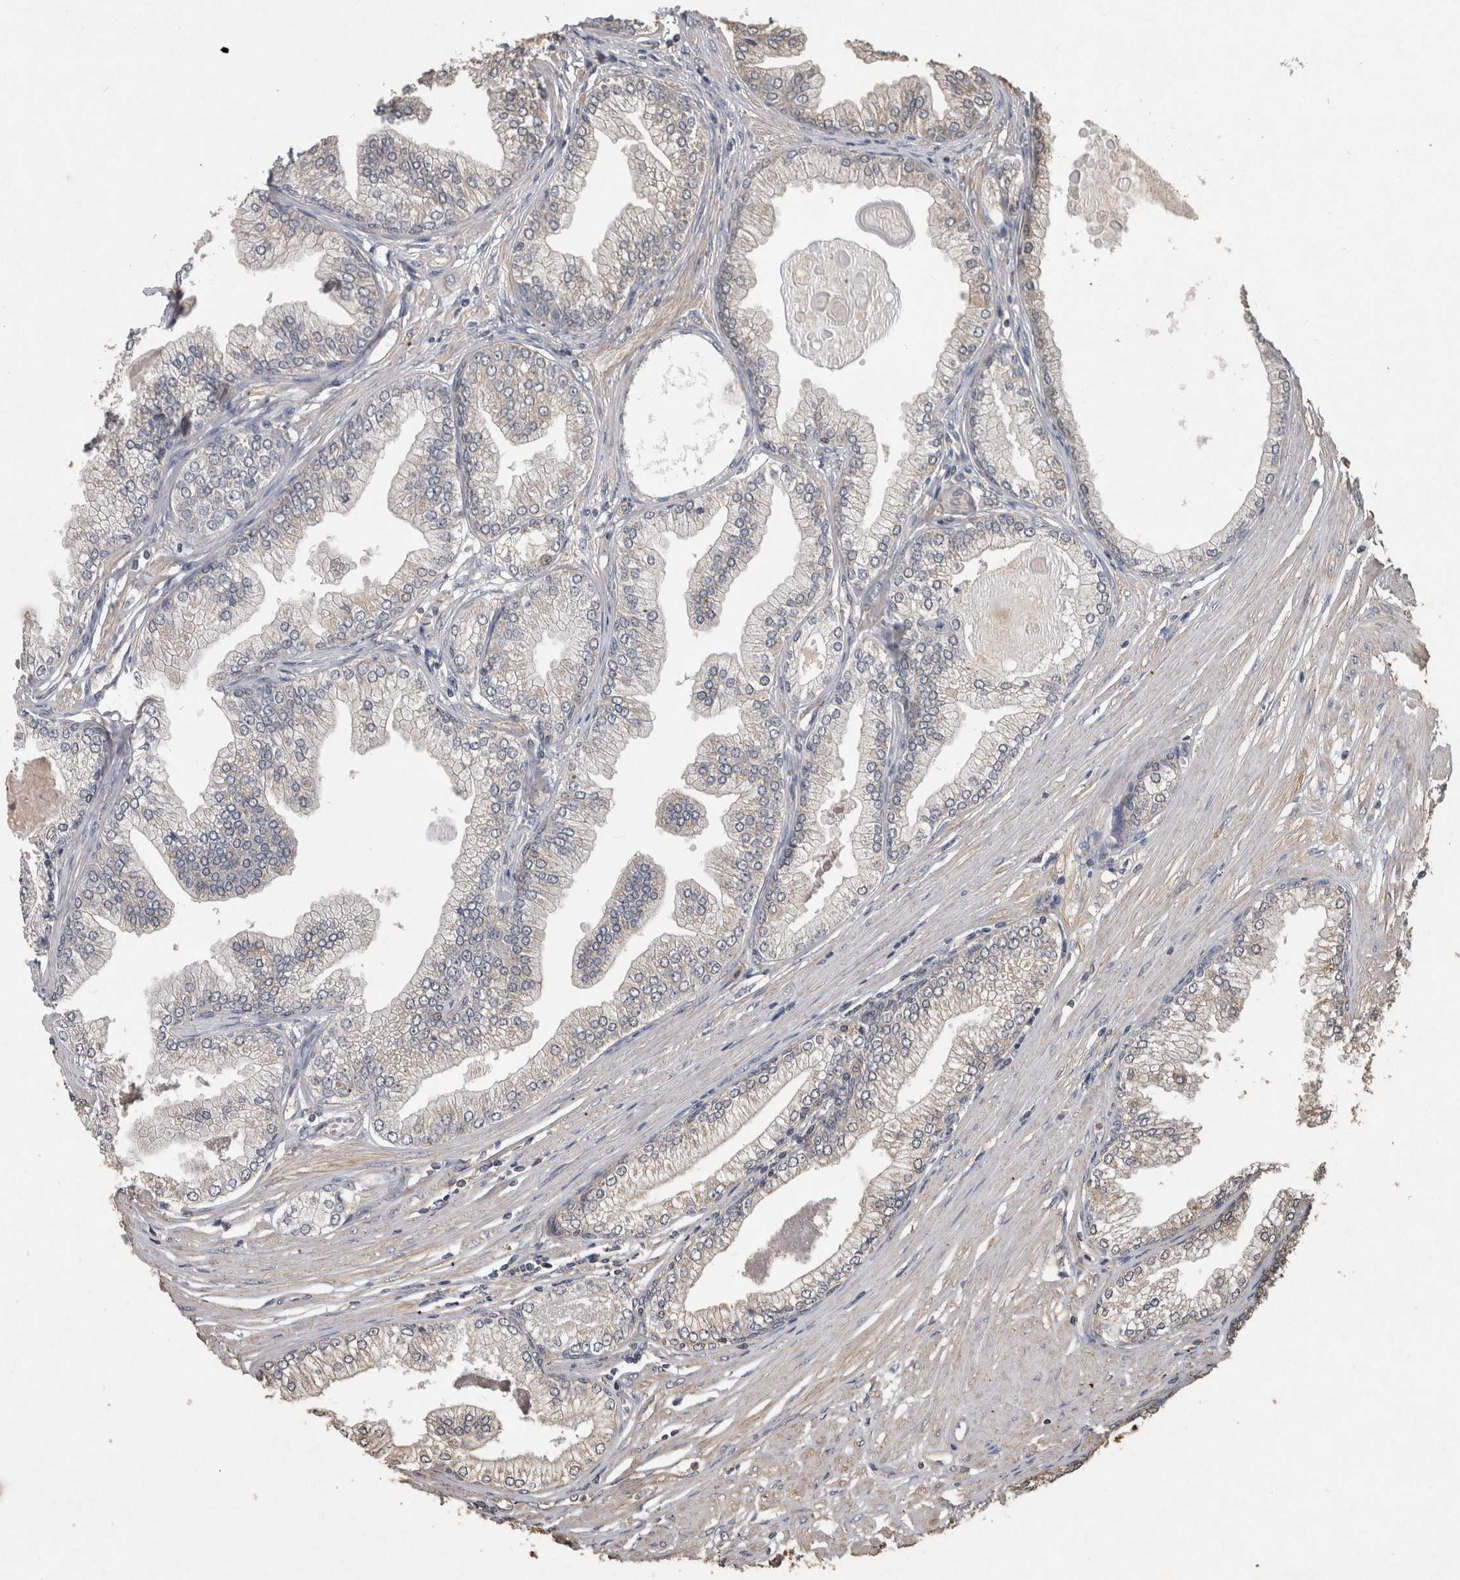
{"staining": {"intensity": "weak", "quantity": "<25%", "location": "cytoplasmic/membranous"}, "tissue": "prostate cancer", "cell_type": "Tumor cells", "image_type": "cancer", "snomed": [{"axis": "morphology", "description": "Adenocarcinoma, Low grade"}, {"axis": "topography", "description": "Prostate"}], "caption": "The immunohistochemistry (IHC) photomicrograph has no significant staining in tumor cells of prostate cancer (low-grade adenocarcinoma) tissue. The staining was performed using DAB (3,3'-diaminobenzidine) to visualize the protein expression in brown, while the nuclei were stained in blue with hematoxylin (Magnification: 20x).", "gene": "FGFRL1", "patient": {"sex": "male", "age": 52}}